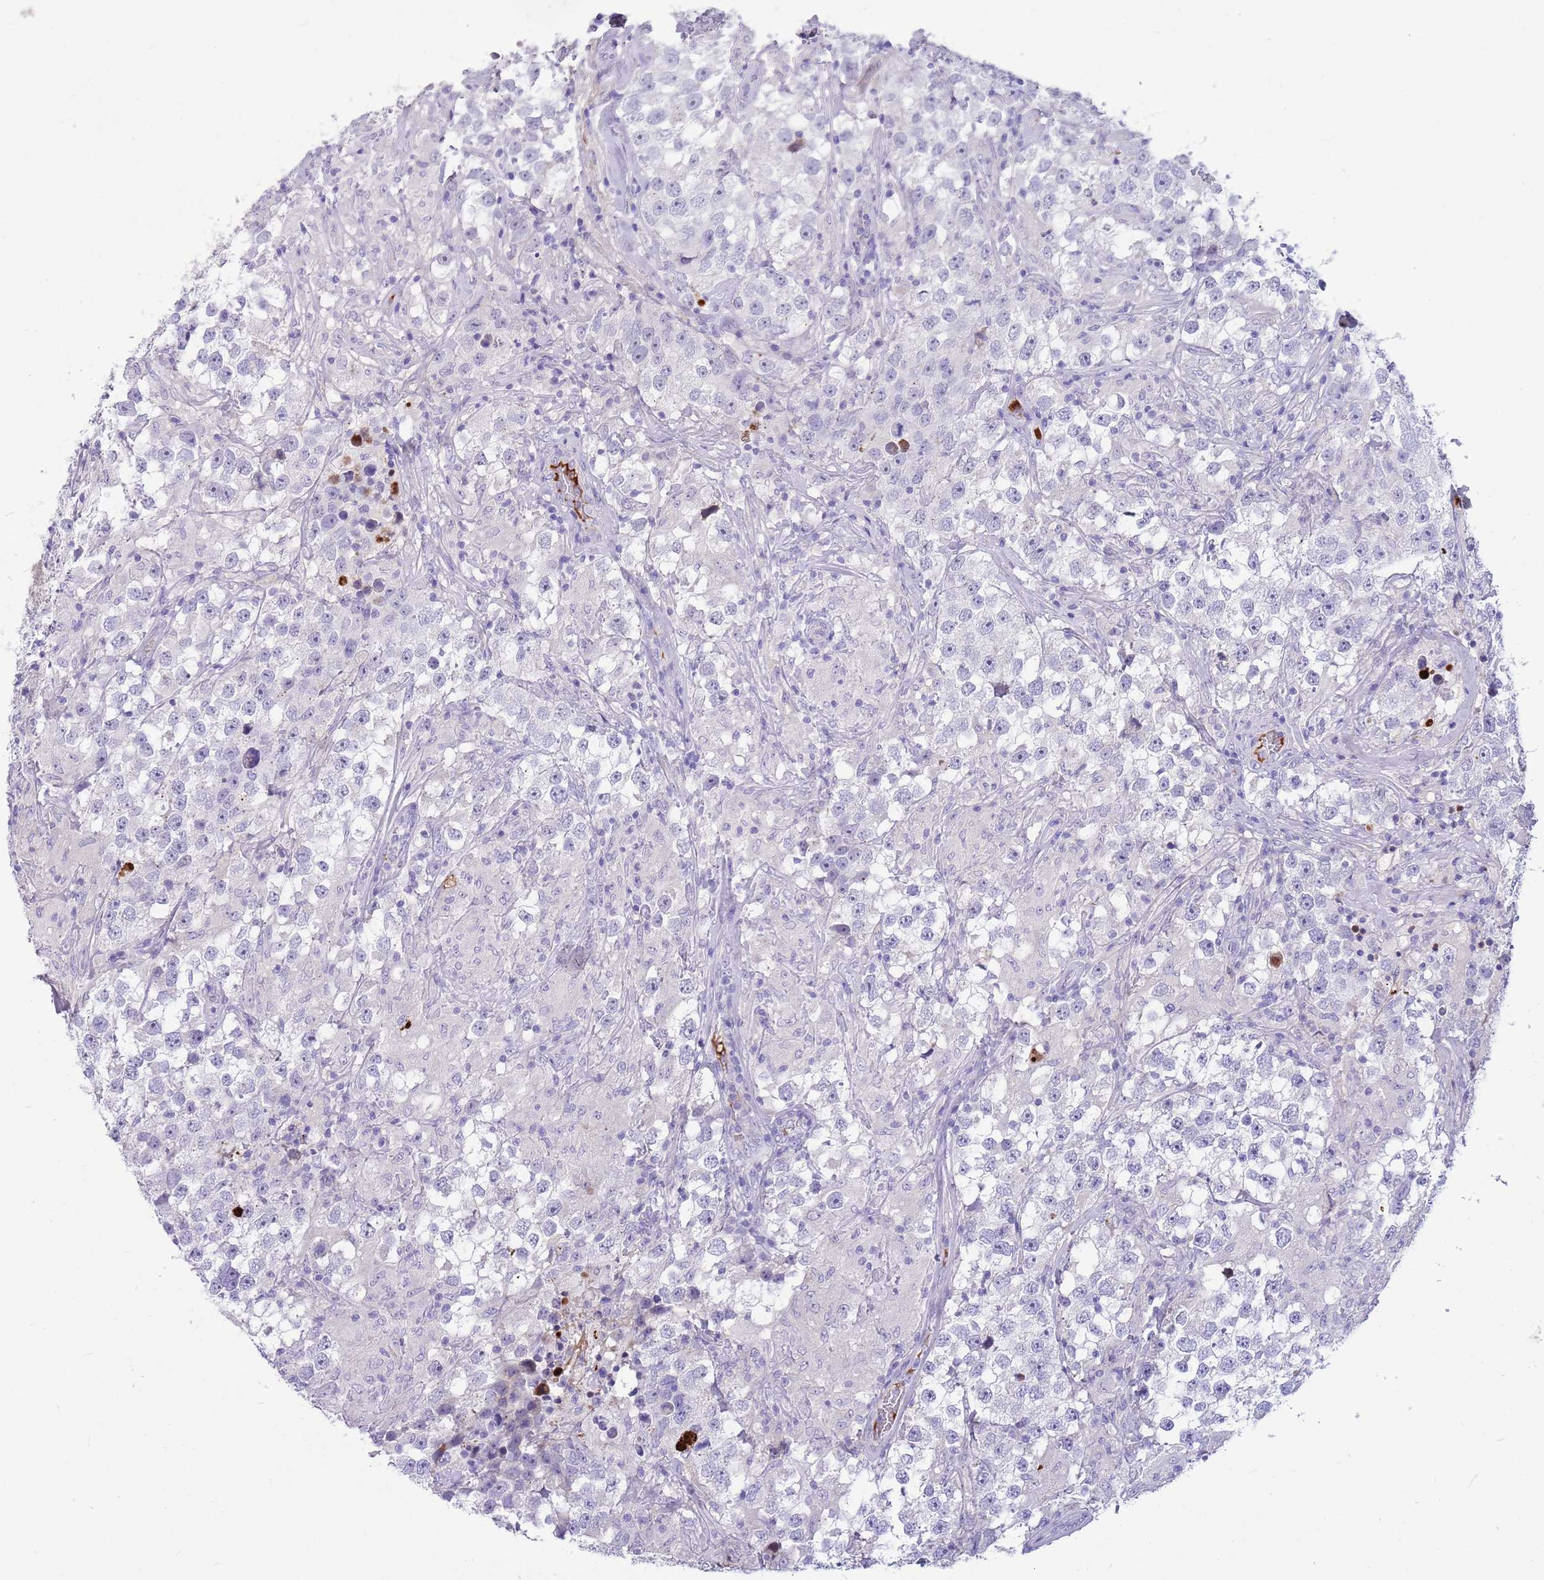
{"staining": {"intensity": "negative", "quantity": "none", "location": "none"}, "tissue": "testis cancer", "cell_type": "Tumor cells", "image_type": "cancer", "snomed": [{"axis": "morphology", "description": "Seminoma, NOS"}, {"axis": "topography", "description": "Testis"}], "caption": "This is an immunohistochemistry image of testis cancer (seminoma). There is no positivity in tumor cells.", "gene": "LEPROTL1", "patient": {"sex": "male", "age": 46}}